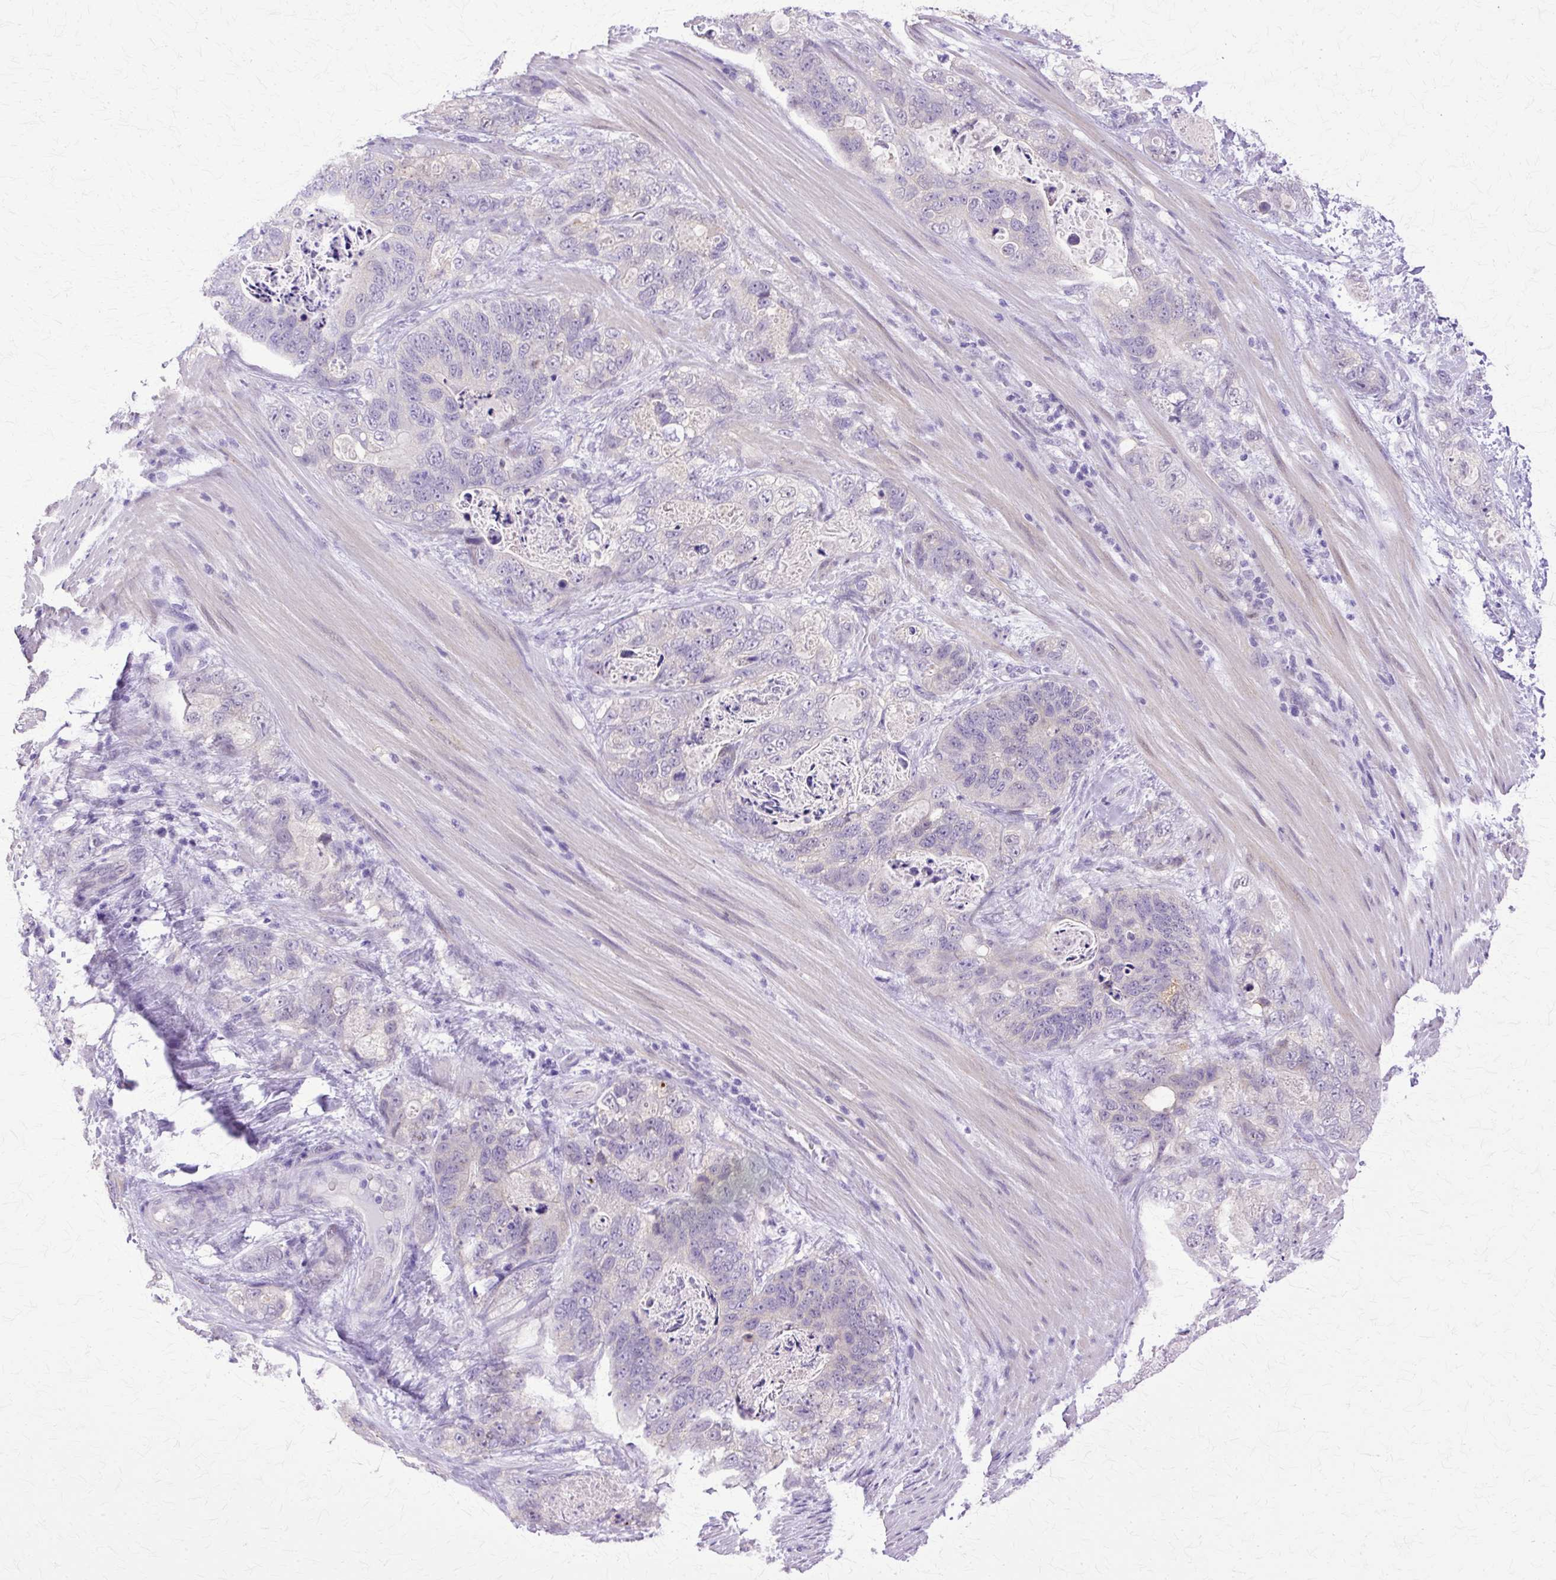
{"staining": {"intensity": "negative", "quantity": "none", "location": "none"}, "tissue": "stomach cancer", "cell_type": "Tumor cells", "image_type": "cancer", "snomed": [{"axis": "morphology", "description": "Normal tissue, NOS"}, {"axis": "morphology", "description": "Adenocarcinoma, NOS"}, {"axis": "topography", "description": "Stomach"}], "caption": "This is an immunohistochemistry (IHC) micrograph of stomach adenocarcinoma. There is no positivity in tumor cells.", "gene": "HSPA8", "patient": {"sex": "female", "age": 89}}